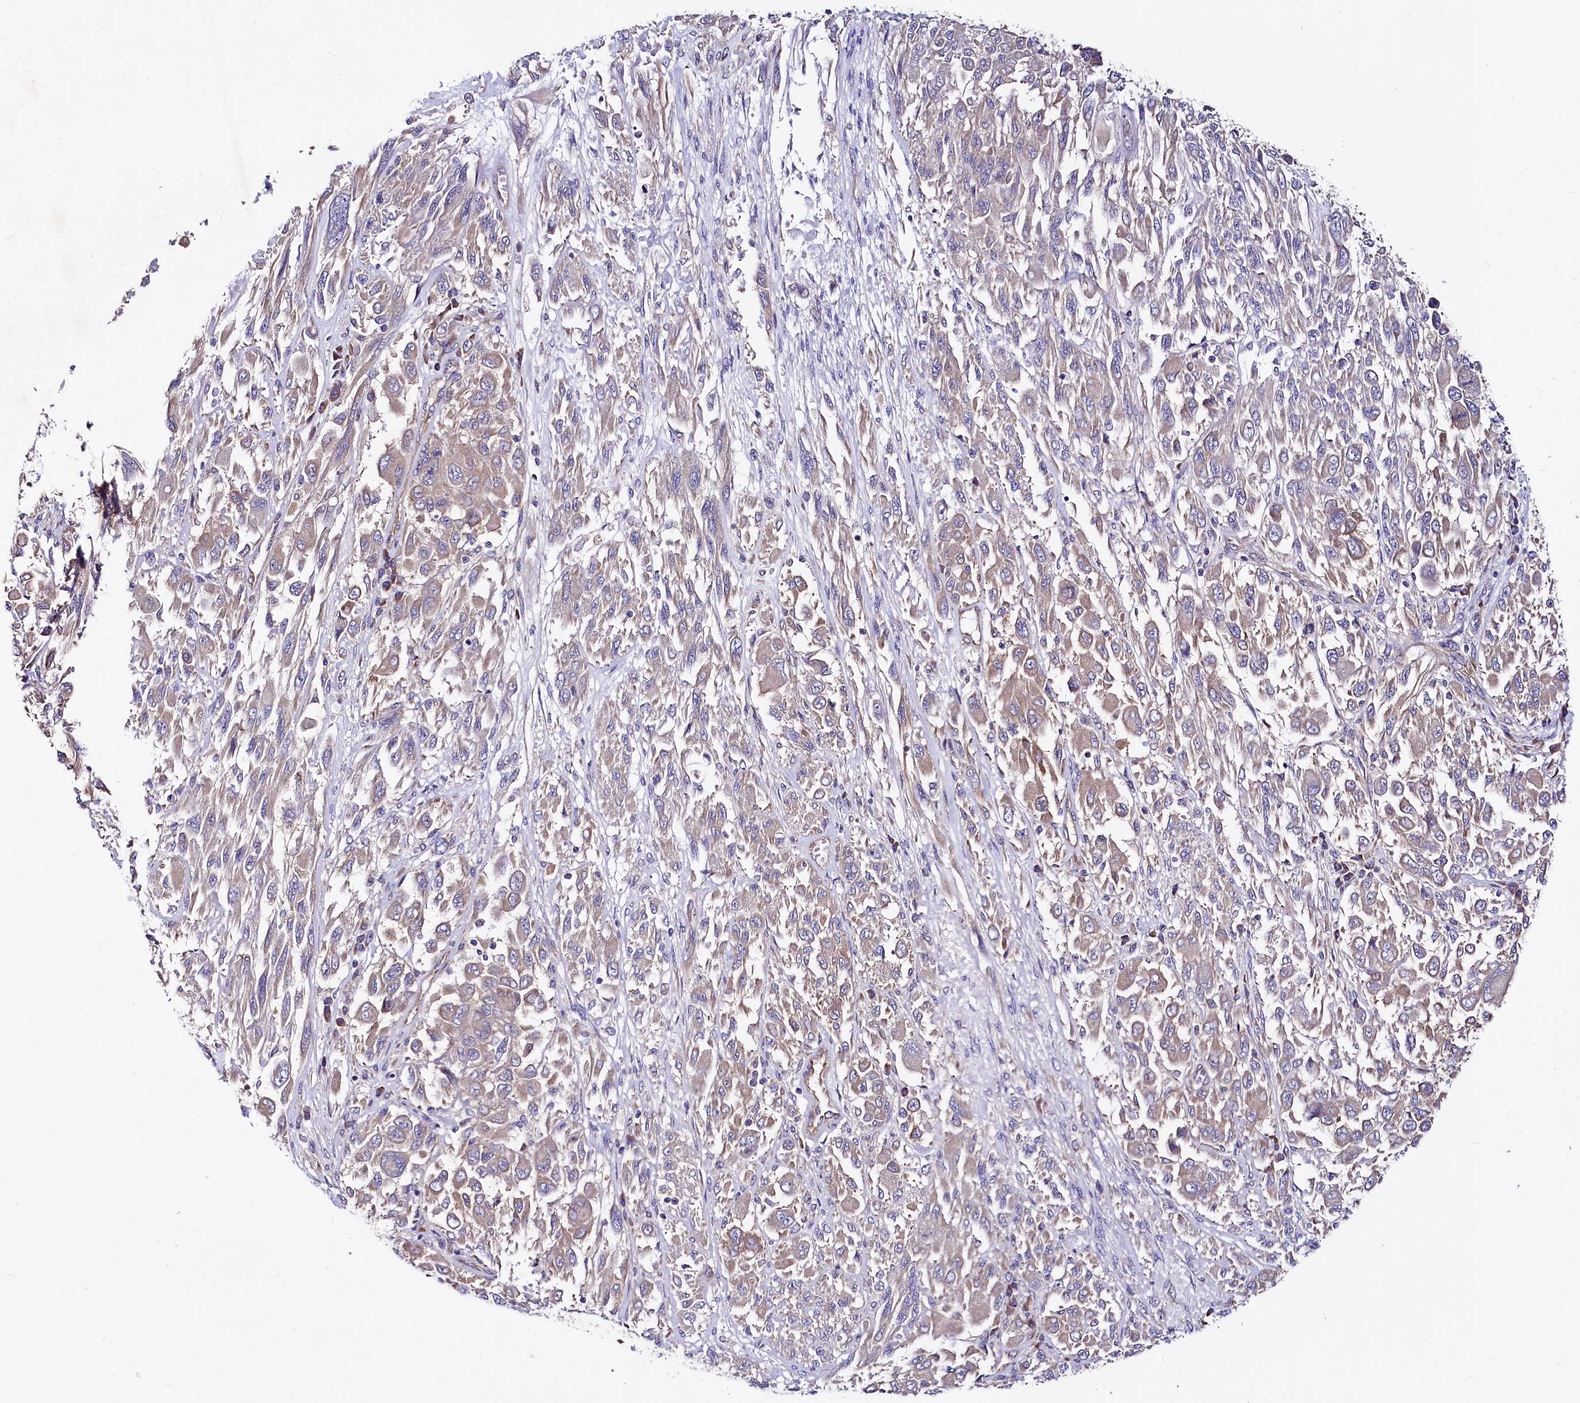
{"staining": {"intensity": "weak", "quantity": "25%-75%", "location": "cytoplasmic/membranous"}, "tissue": "melanoma", "cell_type": "Tumor cells", "image_type": "cancer", "snomed": [{"axis": "morphology", "description": "Malignant melanoma, NOS"}, {"axis": "topography", "description": "Skin"}], "caption": "The histopathology image demonstrates a brown stain indicating the presence of a protein in the cytoplasmic/membranous of tumor cells in malignant melanoma.", "gene": "QARS1", "patient": {"sex": "female", "age": 91}}